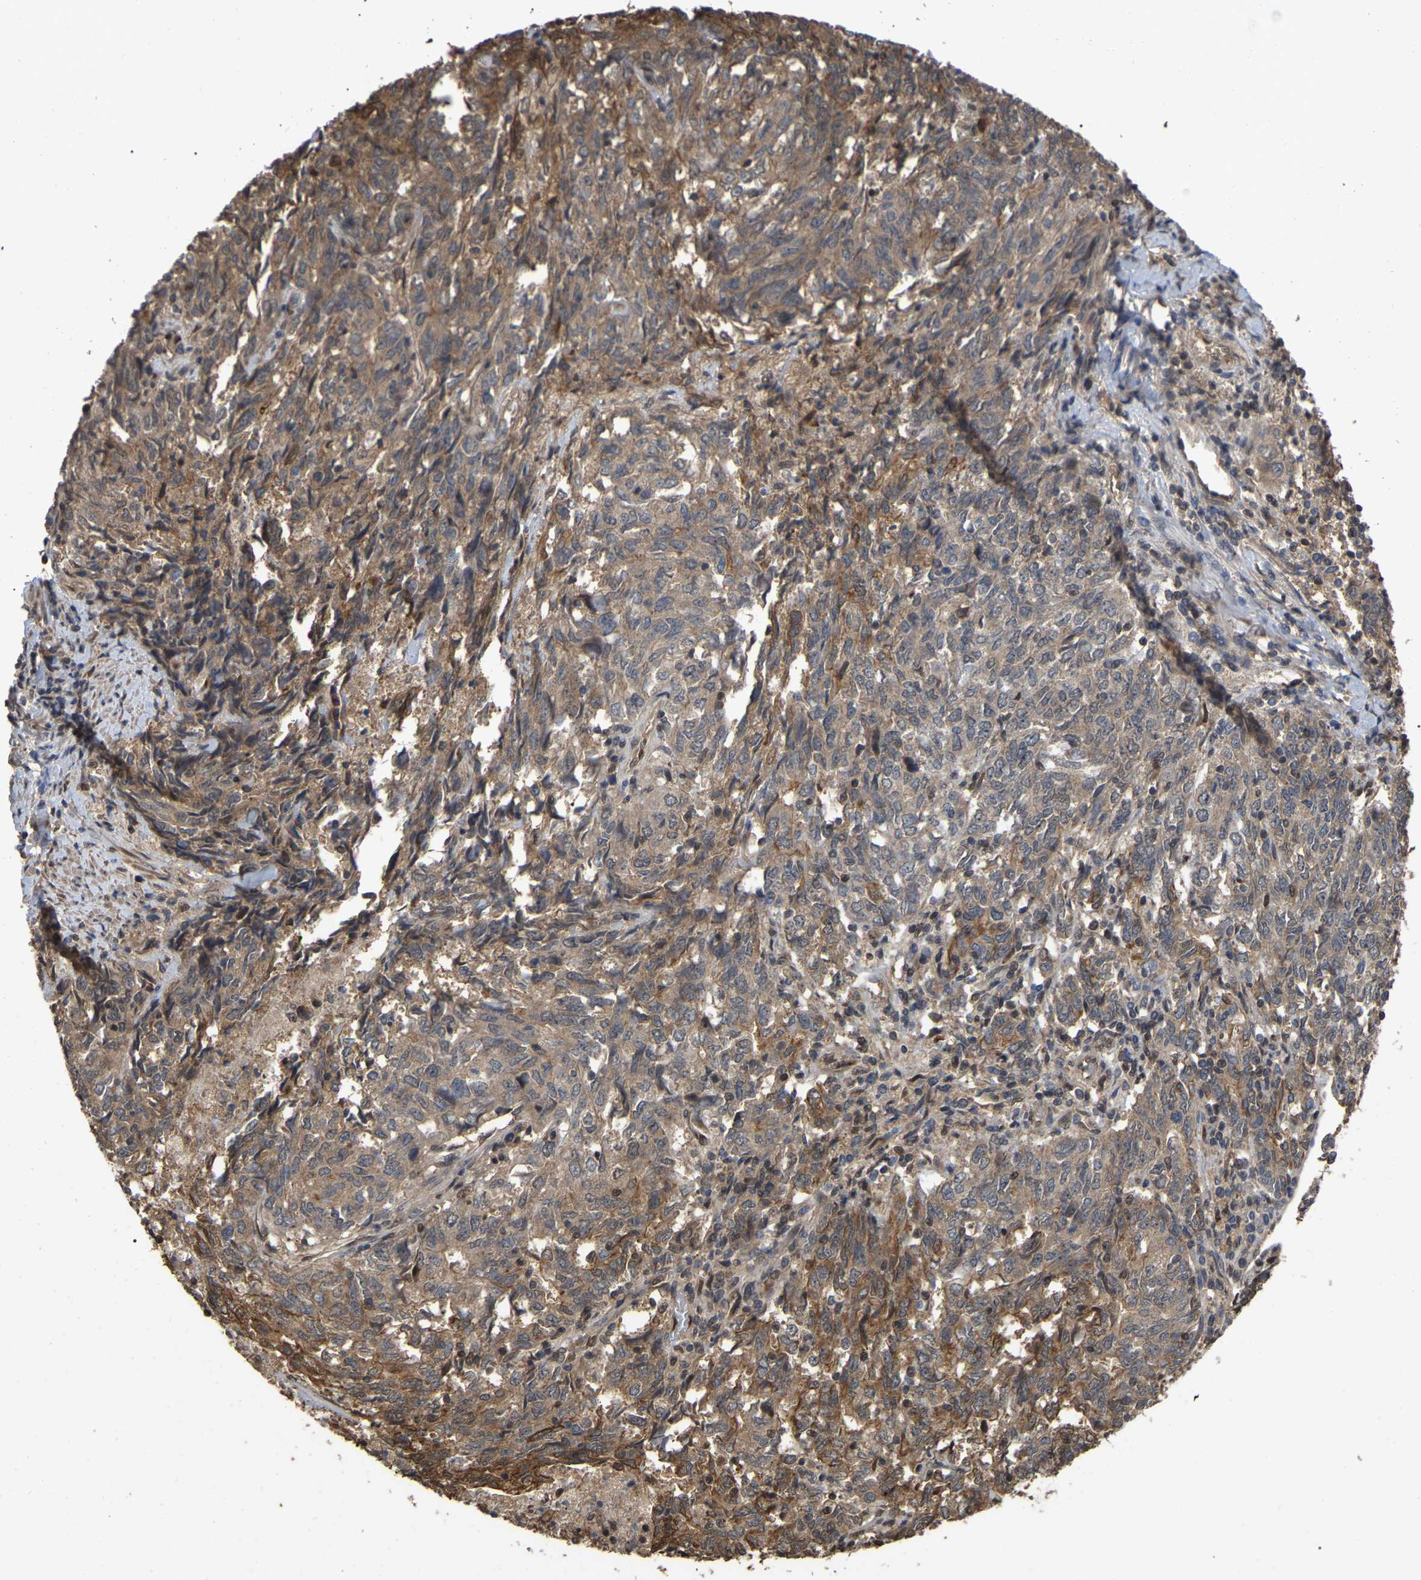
{"staining": {"intensity": "moderate", "quantity": "25%-75%", "location": "cytoplasmic/membranous"}, "tissue": "endometrial cancer", "cell_type": "Tumor cells", "image_type": "cancer", "snomed": [{"axis": "morphology", "description": "Adenocarcinoma, NOS"}, {"axis": "topography", "description": "Endometrium"}], "caption": "A brown stain highlights moderate cytoplasmic/membranous positivity of a protein in human adenocarcinoma (endometrial) tumor cells. The protein of interest is shown in brown color, while the nuclei are stained blue.", "gene": "FAM219A", "patient": {"sex": "female", "age": 80}}